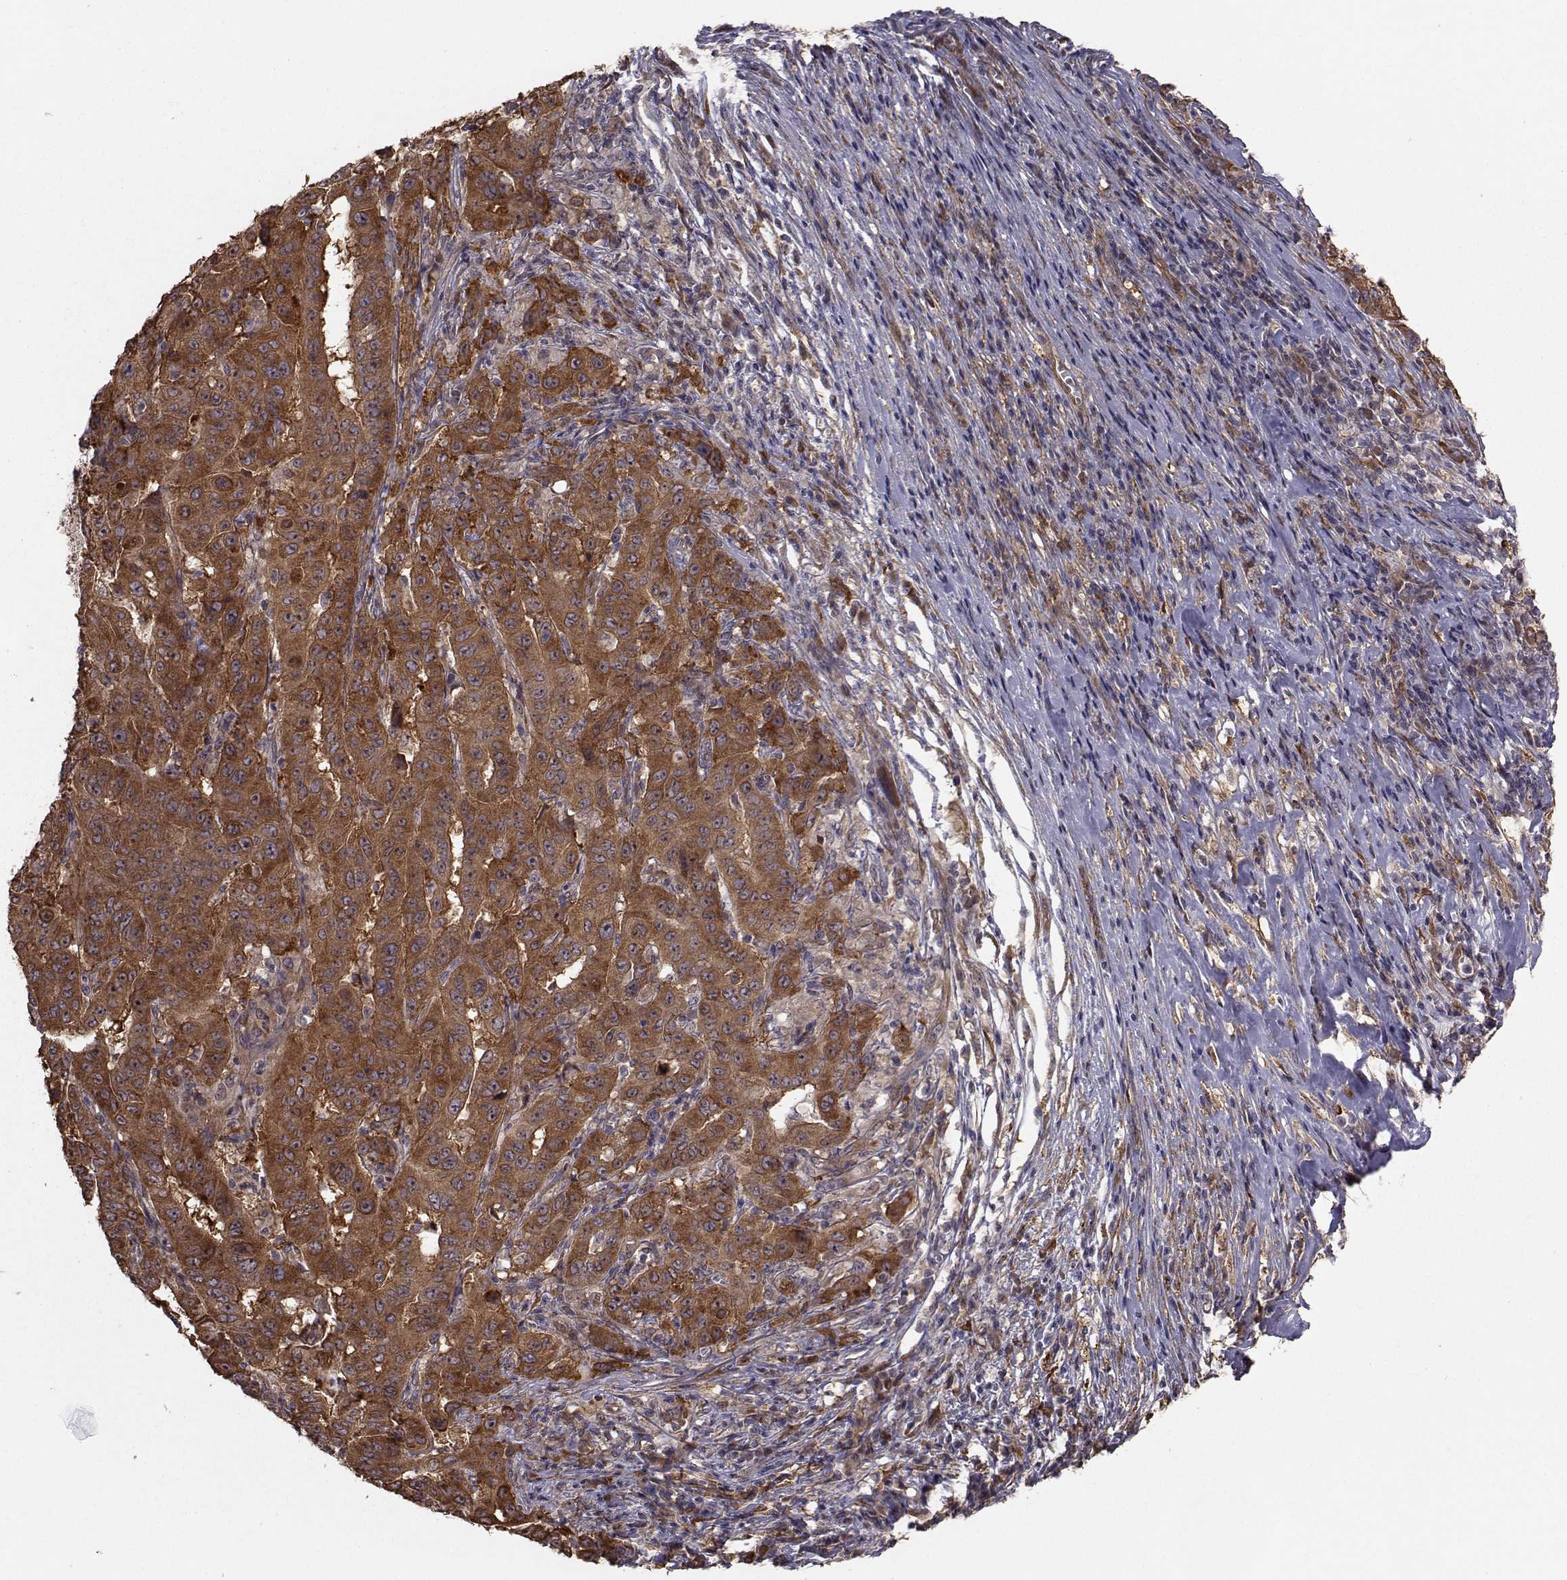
{"staining": {"intensity": "strong", "quantity": ">75%", "location": "cytoplasmic/membranous"}, "tissue": "pancreatic cancer", "cell_type": "Tumor cells", "image_type": "cancer", "snomed": [{"axis": "morphology", "description": "Adenocarcinoma, NOS"}, {"axis": "topography", "description": "Pancreas"}], "caption": "Tumor cells exhibit high levels of strong cytoplasmic/membranous positivity in about >75% of cells in pancreatic cancer. (Brightfield microscopy of DAB IHC at high magnification).", "gene": "TRIP10", "patient": {"sex": "male", "age": 63}}